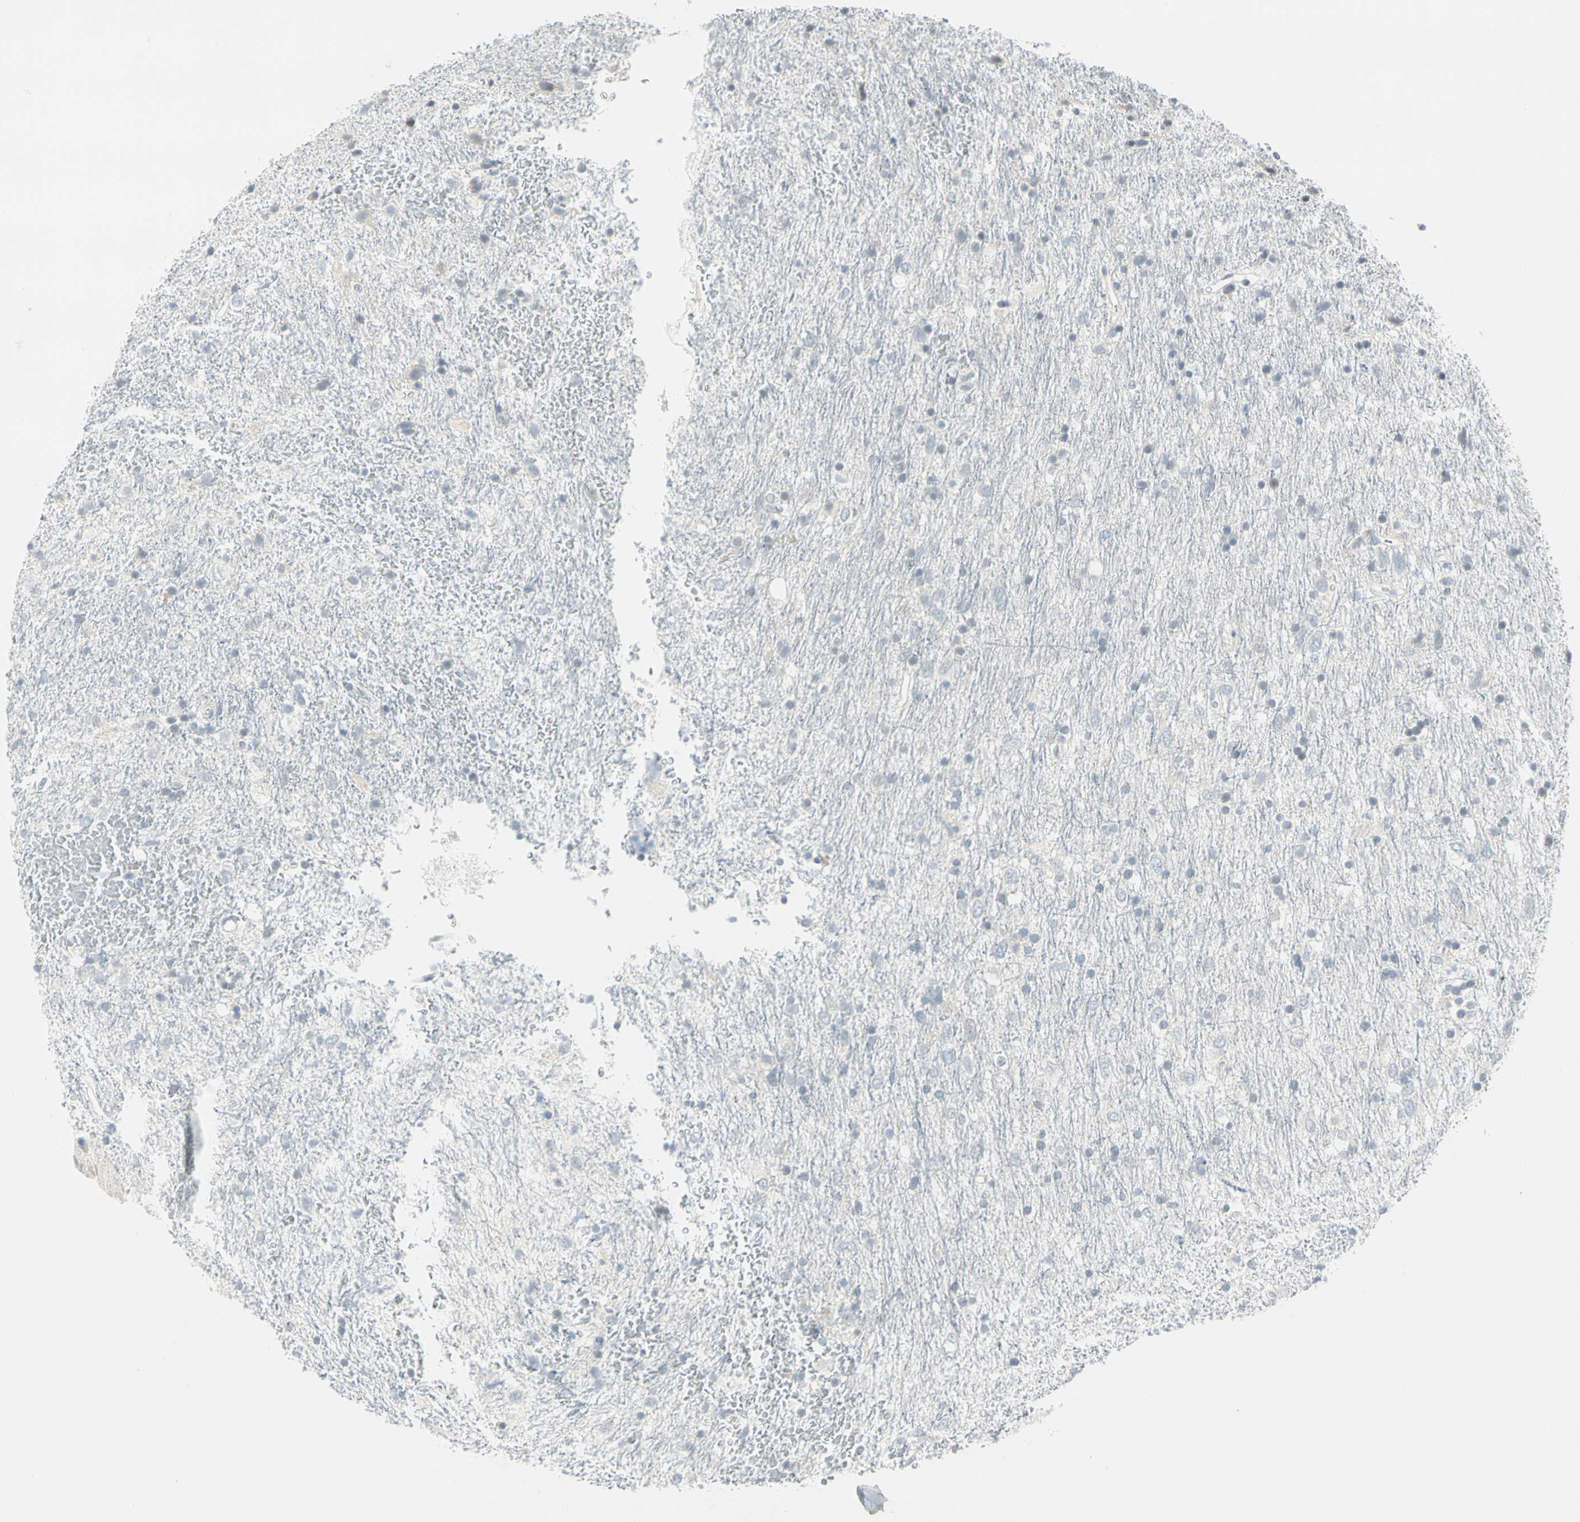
{"staining": {"intensity": "negative", "quantity": "none", "location": "none"}, "tissue": "glioma", "cell_type": "Tumor cells", "image_type": "cancer", "snomed": [{"axis": "morphology", "description": "Glioma, malignant, Low grade"}, {"axis": "topography", "description": "Brain"}], "caption": "The photomicrograph displays no staining of tumor cells in malignant glioma (low-grade). The staining is performed using DAB brown chromogen with nuclei counter-stained in using hematoxylin.", "gene": "MLLT10", "patient": {"sex": "male", "age": 77}}